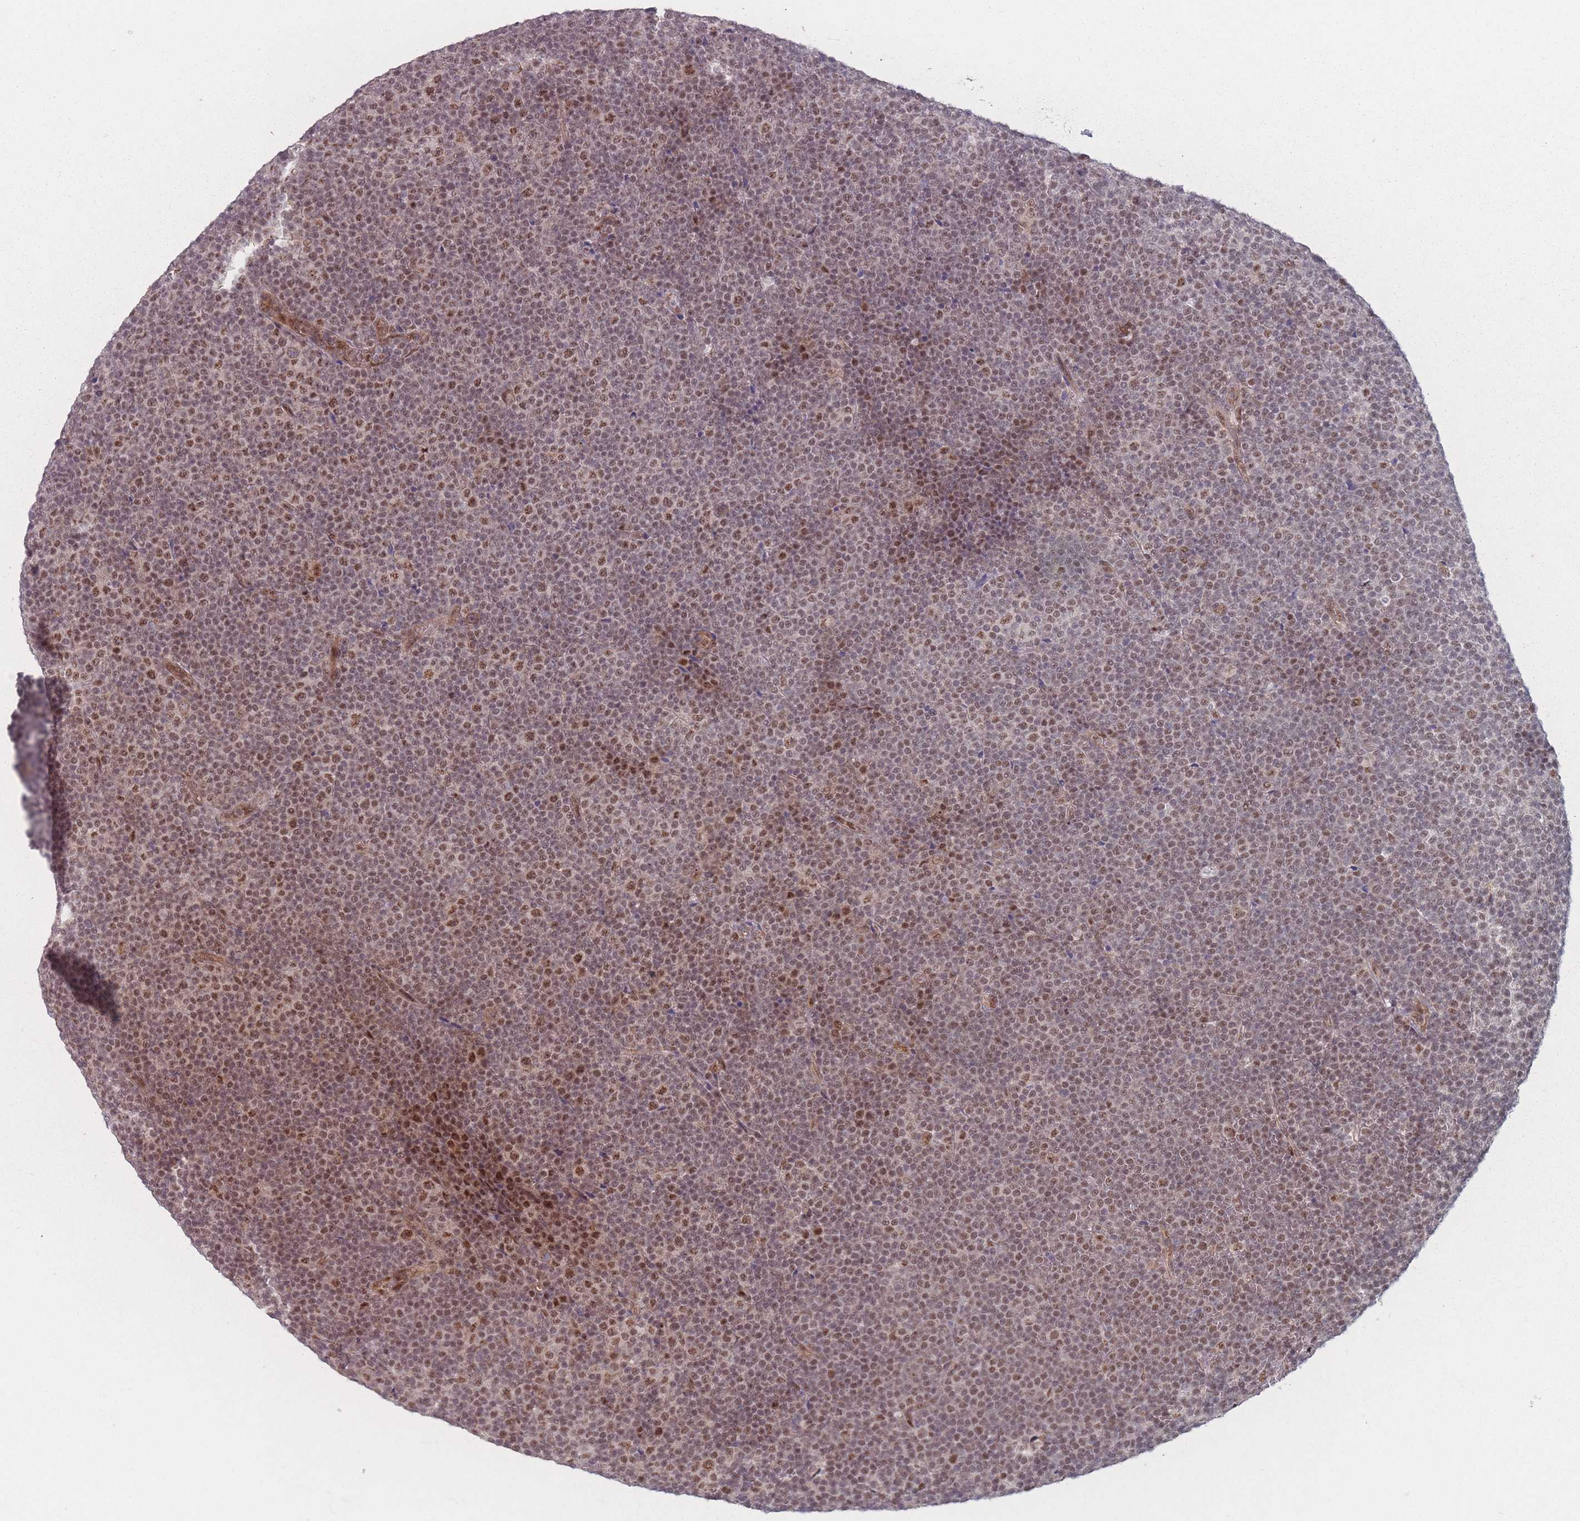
{"staining": {"intensity": "moderate", "quantity": ">75%", "location": "nuclear"}, "tissue": "lymphoma", "cell_type": "Tumor cells", "image_type": "cancer", "snomed": [{"axis": "morphology", "description": "Malignant lymphoma, non-Hodgkin's type, Low grade"}, {"axis": "topography", "description": "Lymph node"}], "caption": "High-magnification brightfield microscopy of lymphoma stained with DAB (3,3'-diaminobenzidine) (brown) and counterstained with hematoxylin (blue). tumor cells exhibit moderate nuclear expression is identified in approximately>75% of cells.", "gene": "ZC3H14", "patient": {"sex": "female", "age": 67}}